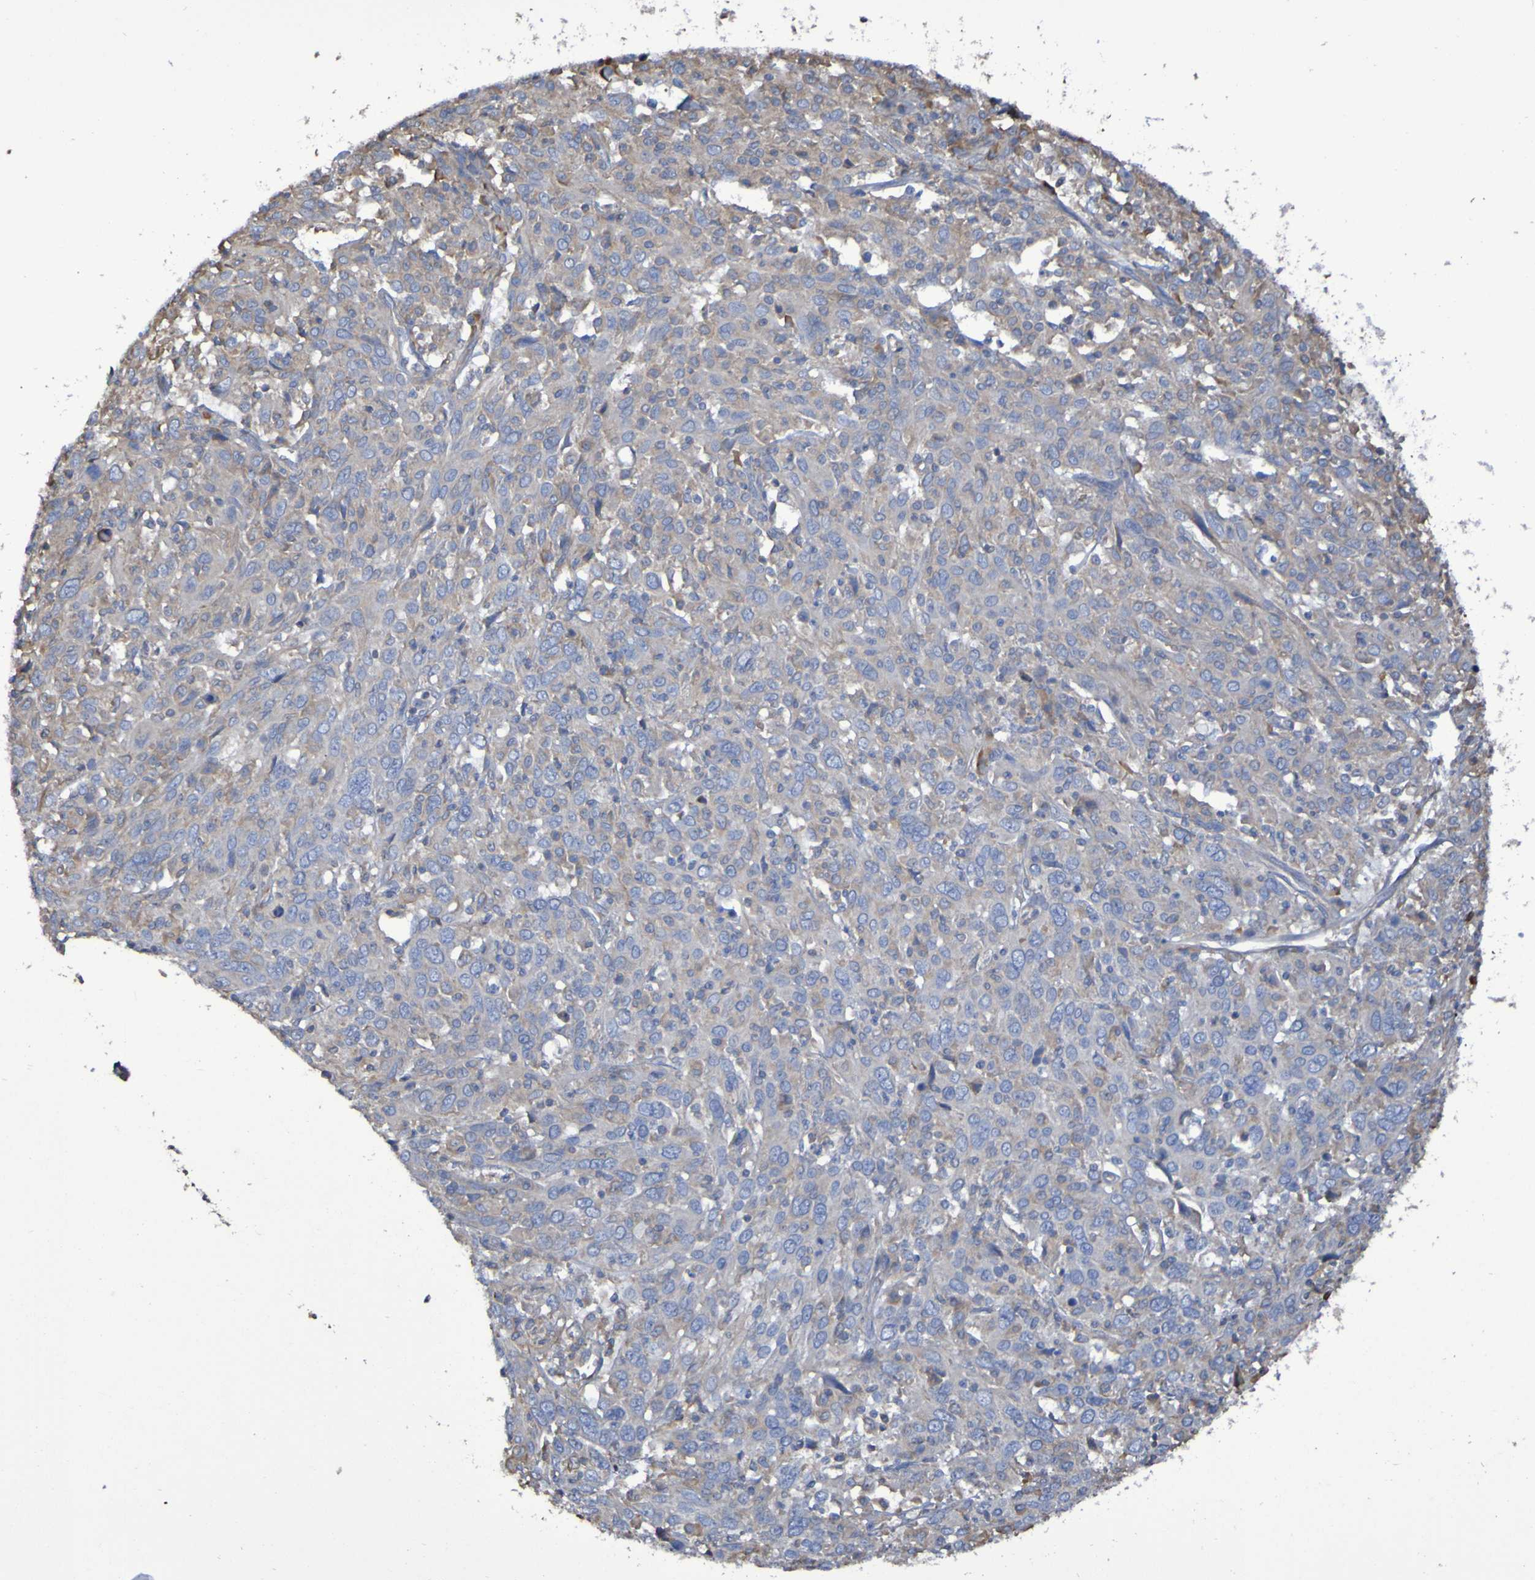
{"staining": {"intensity": "weak", "quantity": "25%-75%", "location": "cytoplasmic/membranous"}, "tissue": "cervical cancer", "cell_type": "Tumor cells", "image_type": "cancer", "snomed": [{"axis": "morphology", "description": "Squamous cell carcinoma, NOS"}, {"axis": "topography", "description": "Cervix"}], "caption": "A high-resolution photomicrograph shows immunohistochemistry staining of cervical squamous cell carcinoma, which shows weak cytoplasmic/membranous expression in approximately 25%-75% of tumor cells.", "gene": "SYNJ1", "patient": {"sex": "female", "age": 46}}